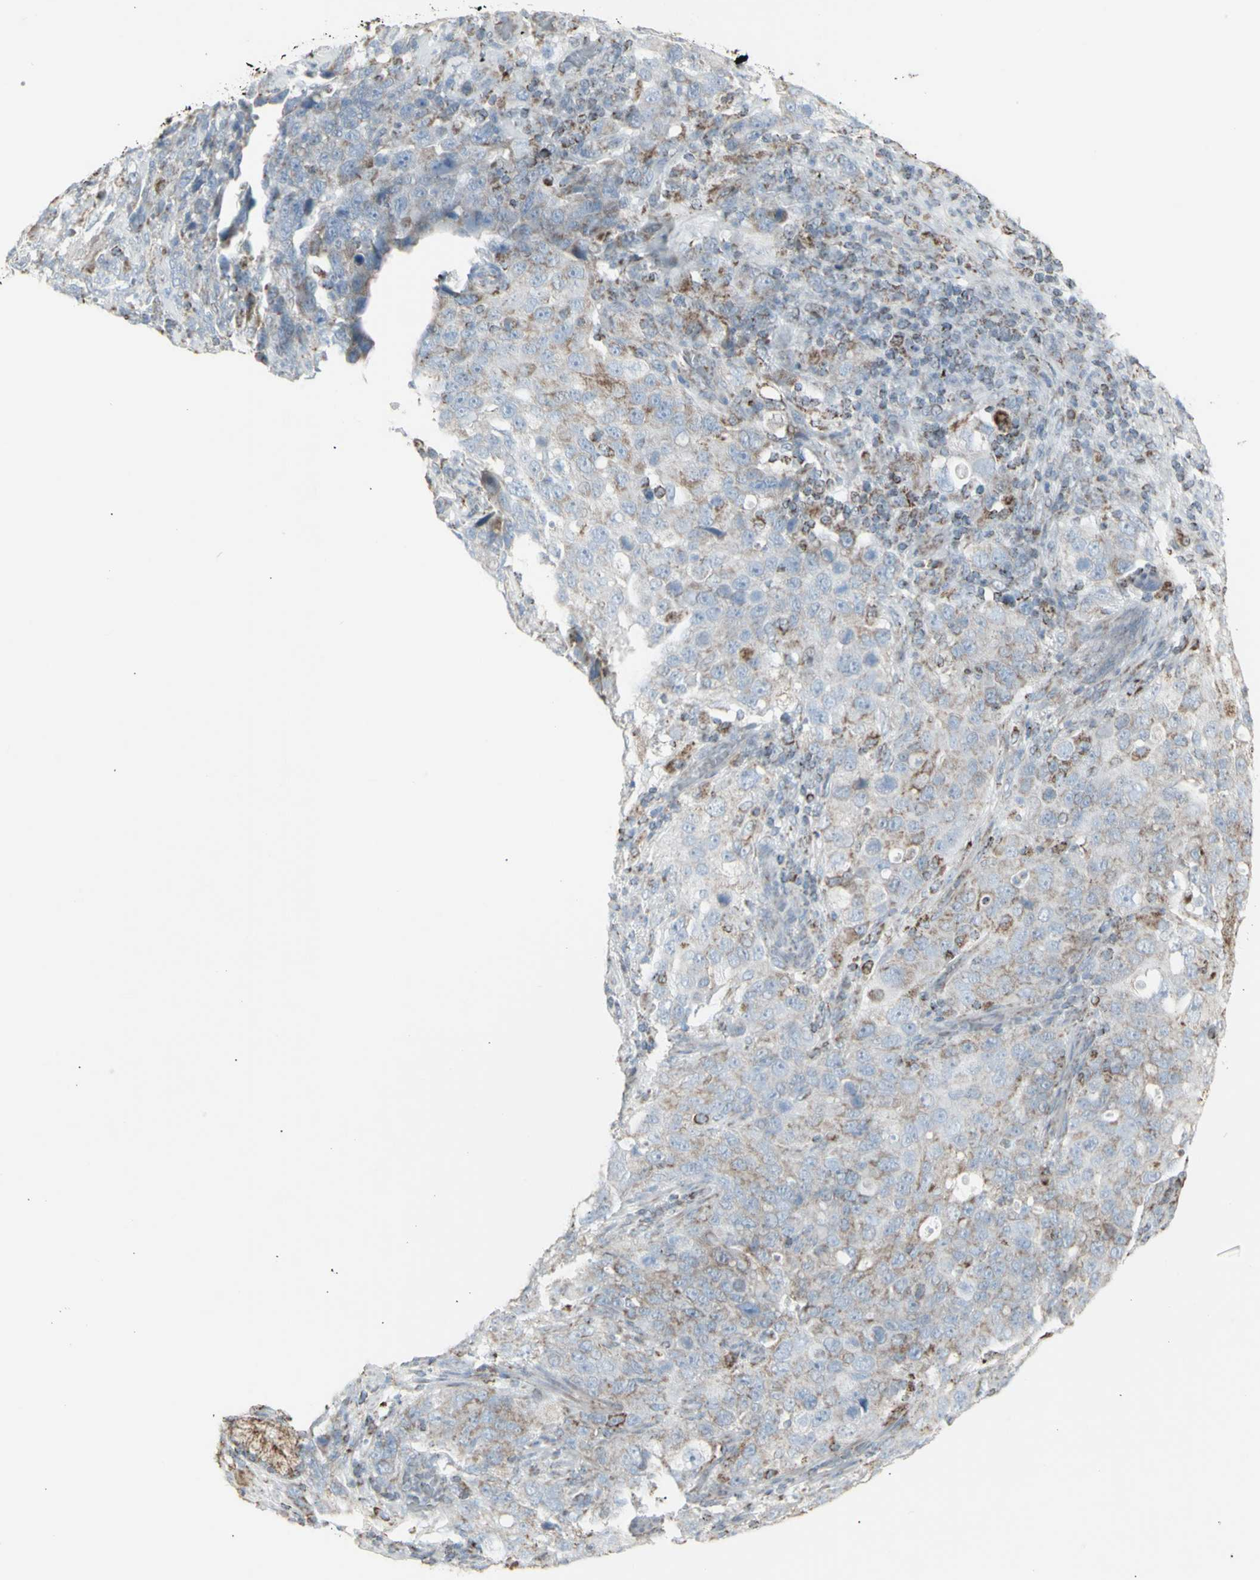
{"staining": {"intensity": "weak", "quantity": "25%-75%", "location": "cytoplasmic/membranous"}, "tissue": "stomach cancer", "cell_type": "Tumor cells", "image_type": "cancer", "snomed": [{"axis": "morphology", "description": "Normal tissue, NOS"}, {"axis": "morphology", "description": "Adenocarcinoma, NOS"}, {"axis": "topography", "description": "Stomach"}], "caption": "Immunohistochemical staining of stomach adenocarcinoma exhibits weak cytoplasmic/membranous protein staining in approximately 25%-75% of tumor cells.", "gene": "PLGRKT", "patient": {"sex": "male", "age": 48}}